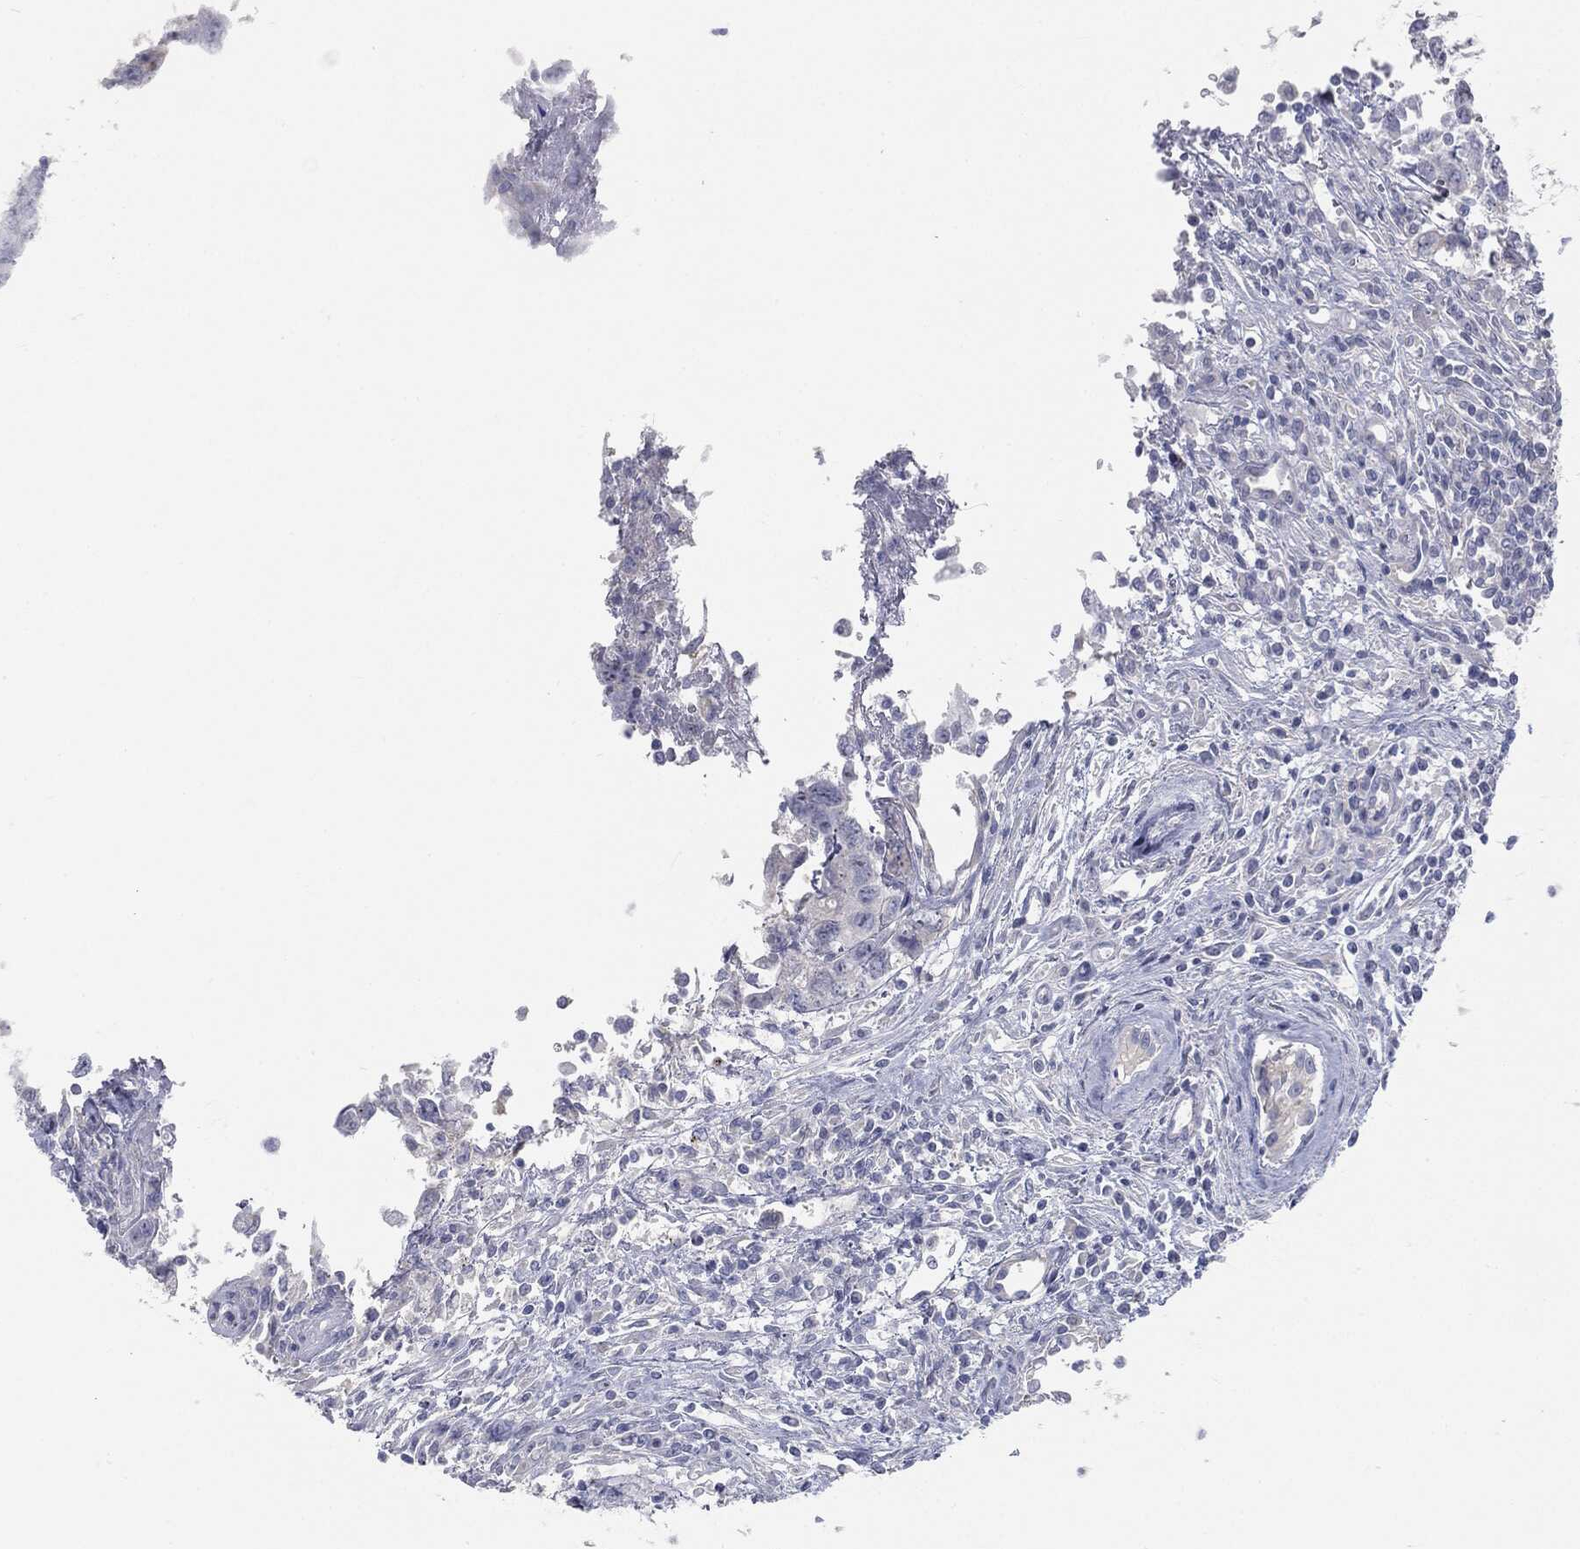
{"staining": {"intensity": "negative", "quantity": "none", "location": "none"}, "tissue": "testis cancer", "cell_type": "Tumor cells", "image_type": "cancer", "snomed": [{"axis": "morphology", "description": "Carcinoma, Embryonal, NOS"}, {"axis": "topography", "description": "Testis"}], "caption": "Immunohistochemistry image of human embryonal carcinoma (testis) stained for a protein (brown), which demonstrates no positivity in tumor cells. The staining was performed using DAB (3,3'-diaminobenzidine) to visualize the protein expression in brown, while the nuclei were stained in blue with hematoxylin (Magnification: 20x).", "gene": "CUZD1", "patient": {"sex": "male", "age": 34}}